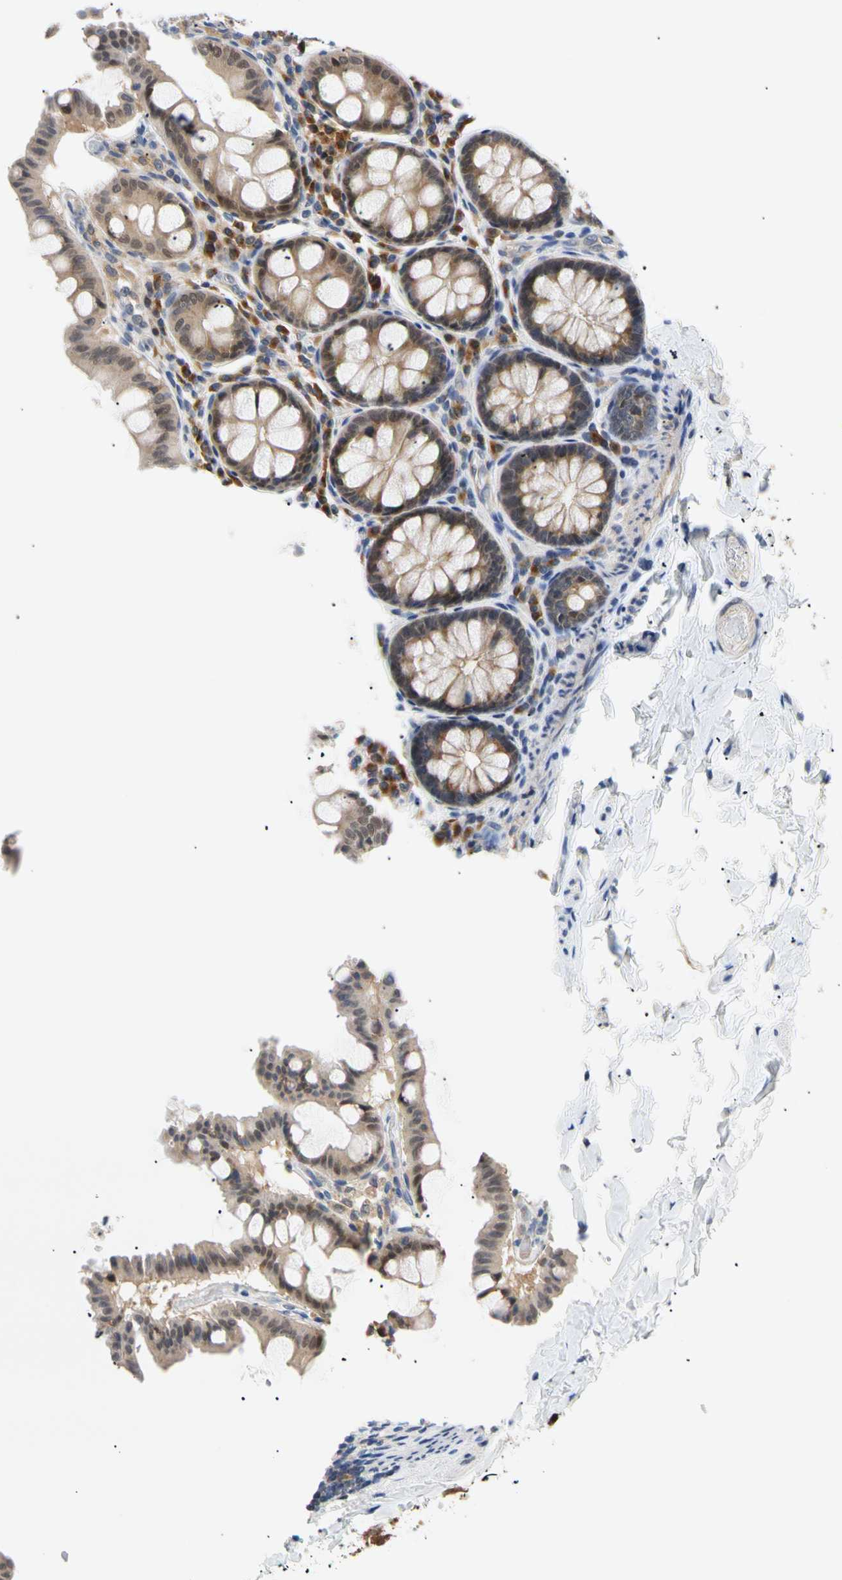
{"staining": {"intensity": "negative", "quantity": "none", "location": "none"}, "tissue": "colon", "cell_type": "Endothelial cells", "image_type": "normal", "snomed": [{"axis": "morphology", "description": "Normal tissue, NOS"}, {"axis": "topography", "description": "Colon"}], "caption": "Colon was stained to show a protein in brown. There is no significant expression in endothelial cells. (Brightfield microscopy of DAB immunohistochemistry at high magnification).", "gene": "SEC23B", "patient": {"sex": "female", "age": 61}}